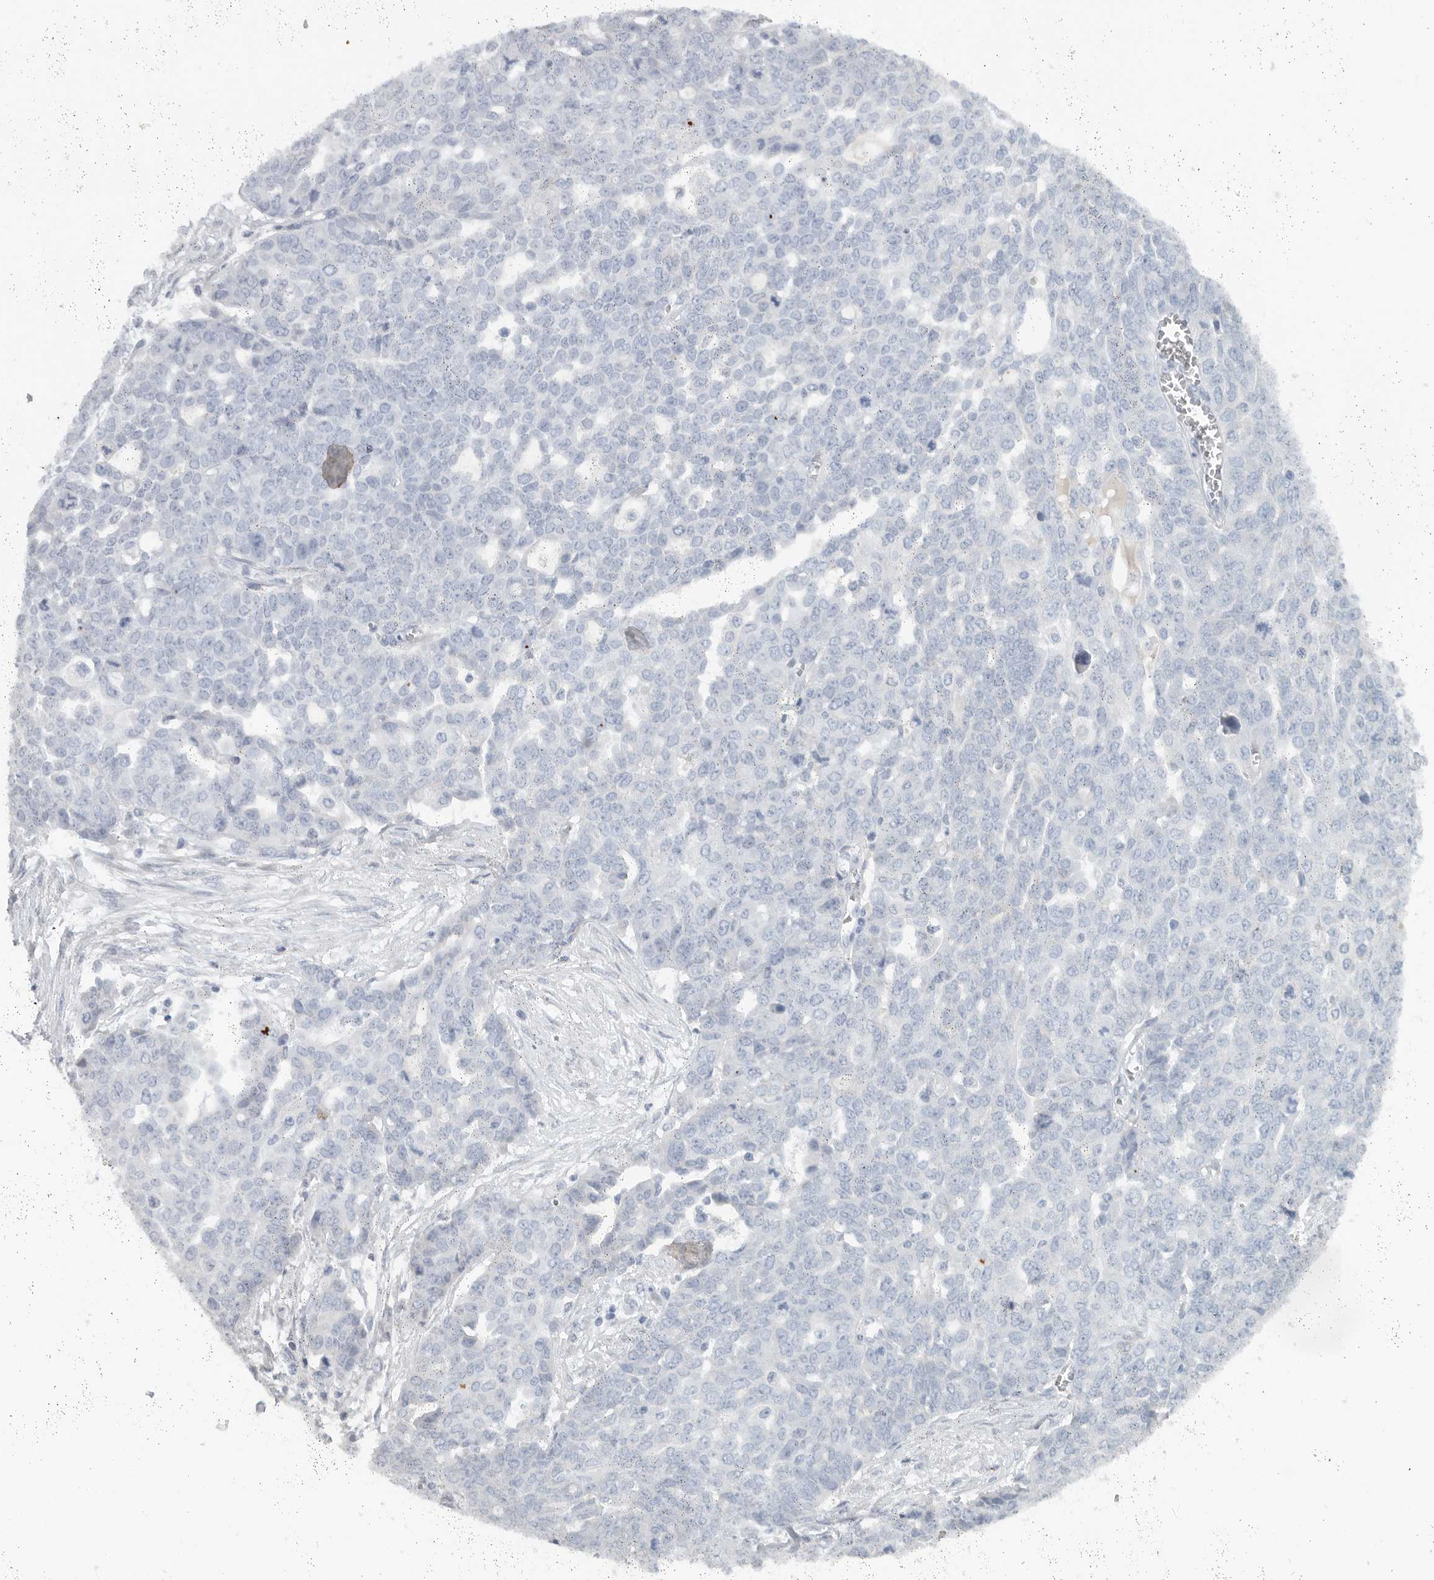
{"staining": {"intensity": "negative", "quantity": "none", "location": "none"}, "tissue": "ovarian cancer", "cell_type": "Tumor cells", "image_type": "cancer", "snomed": [{"axis": "morphology", "description": "Cystadenocarcinoma, serous, NOS"}, {"axis": "topography", "description": "Soft tissue"}, {"axis": "topography", "description": "Ovary"}], "caption": "Ovarian serous cystadenocarcinoma was stained to show a protein in brown. There is no significant expression in tumor cells.", "gene": "PAM", "patient": {"sex": "female", "age": 57}}